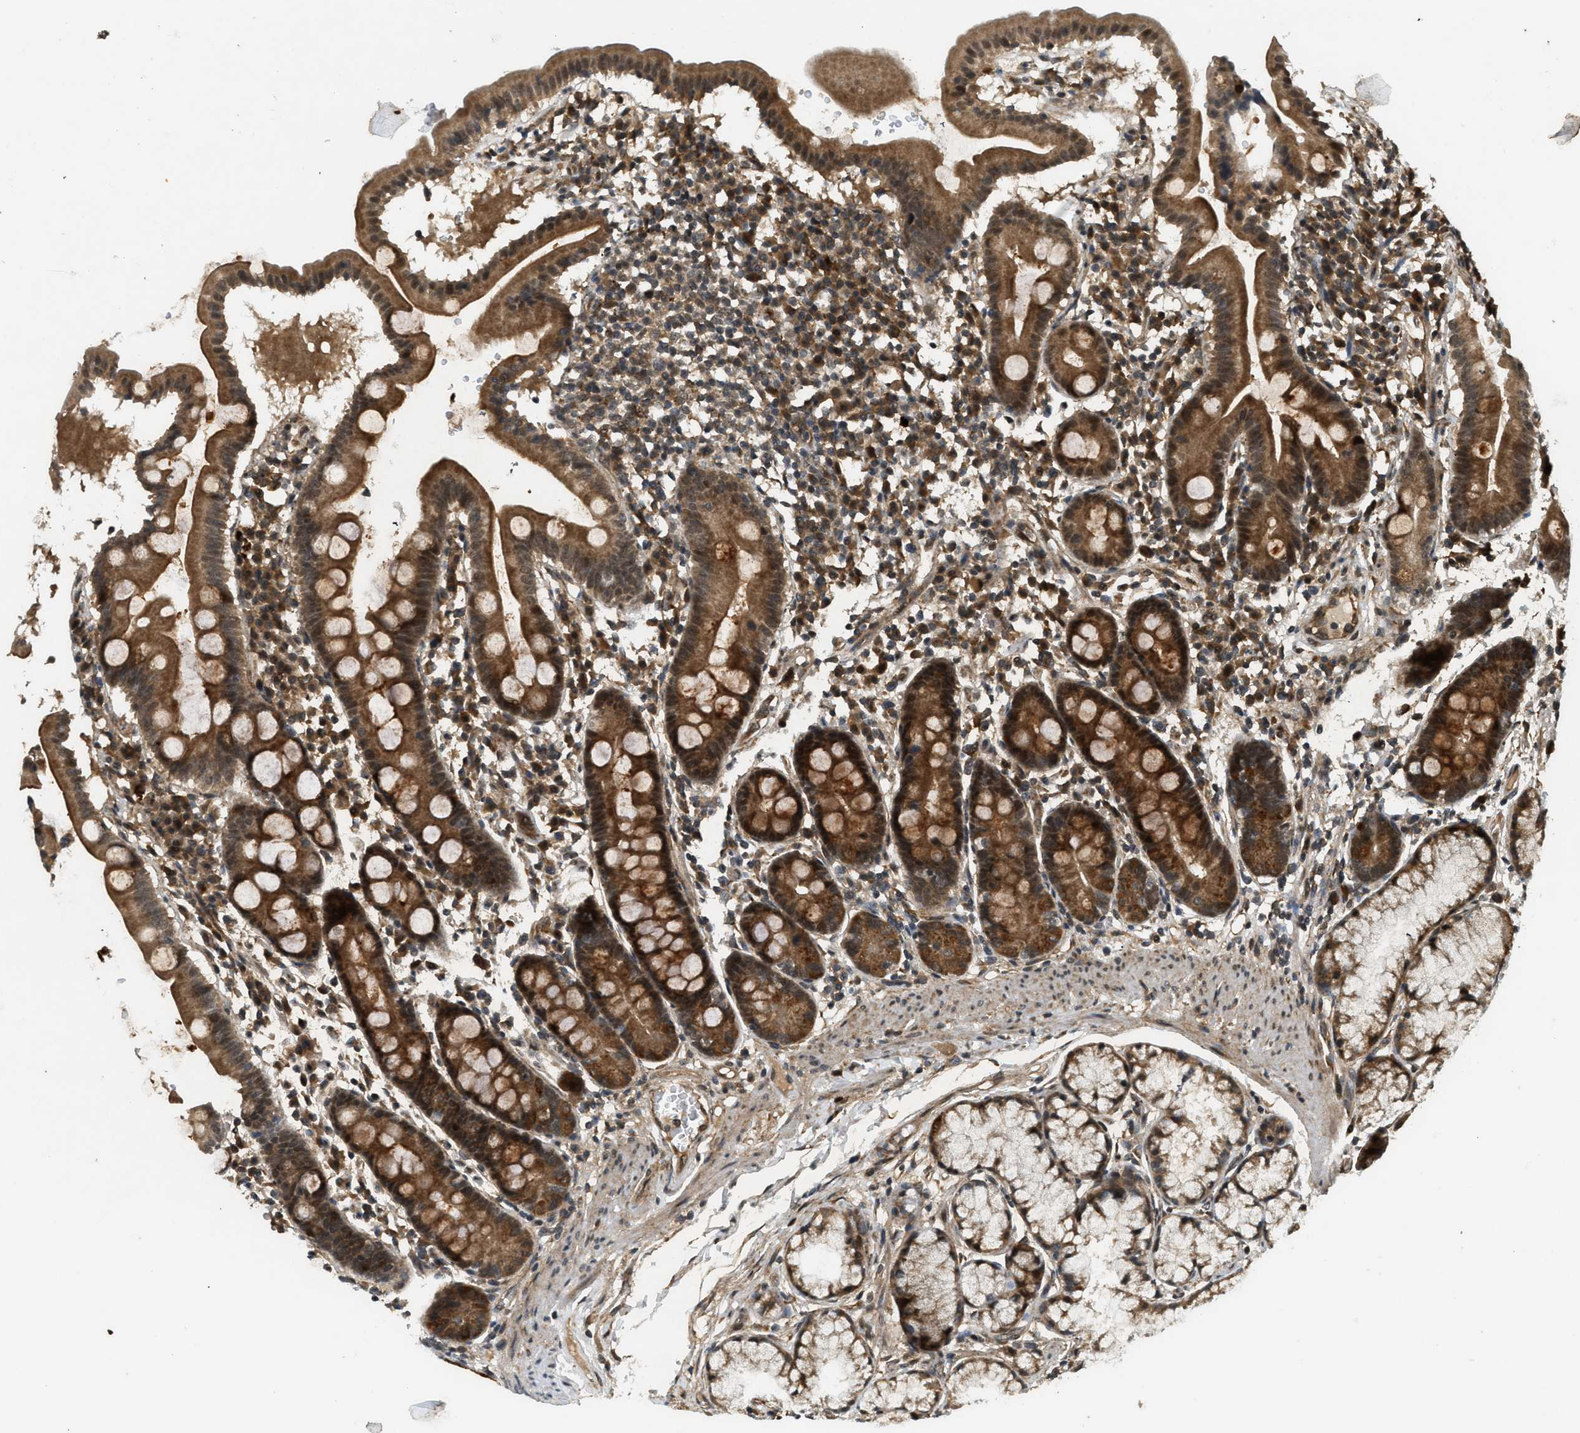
{"staining": {"intensity": "strong", "quantity": ">75%", "location": "cytoplasmic/membranous"}, "tissue": "duodenum", "cell_type": "Glandular cells", "image_type": "normal", "snomed": [{"axis": "morphology", "description": "Normal tissue, NOS"}, {"axis": "topography", "description": "Duodenum"}], "caption": "IHC staining of benign duodenum, which reveals high levels of strong cytoplasmic/membranous staining in about >75% of glandular cells indicating strong cytoplasmic/membranous protein expression. The staining was performed using DAB (3,3'-diaminobenzidine) (brown) for protein detection and nuclei were counterstained in hematoxylin (blue).", "gene": "EIF2AK3", "patient": {"sex": "male", "age": 50}}